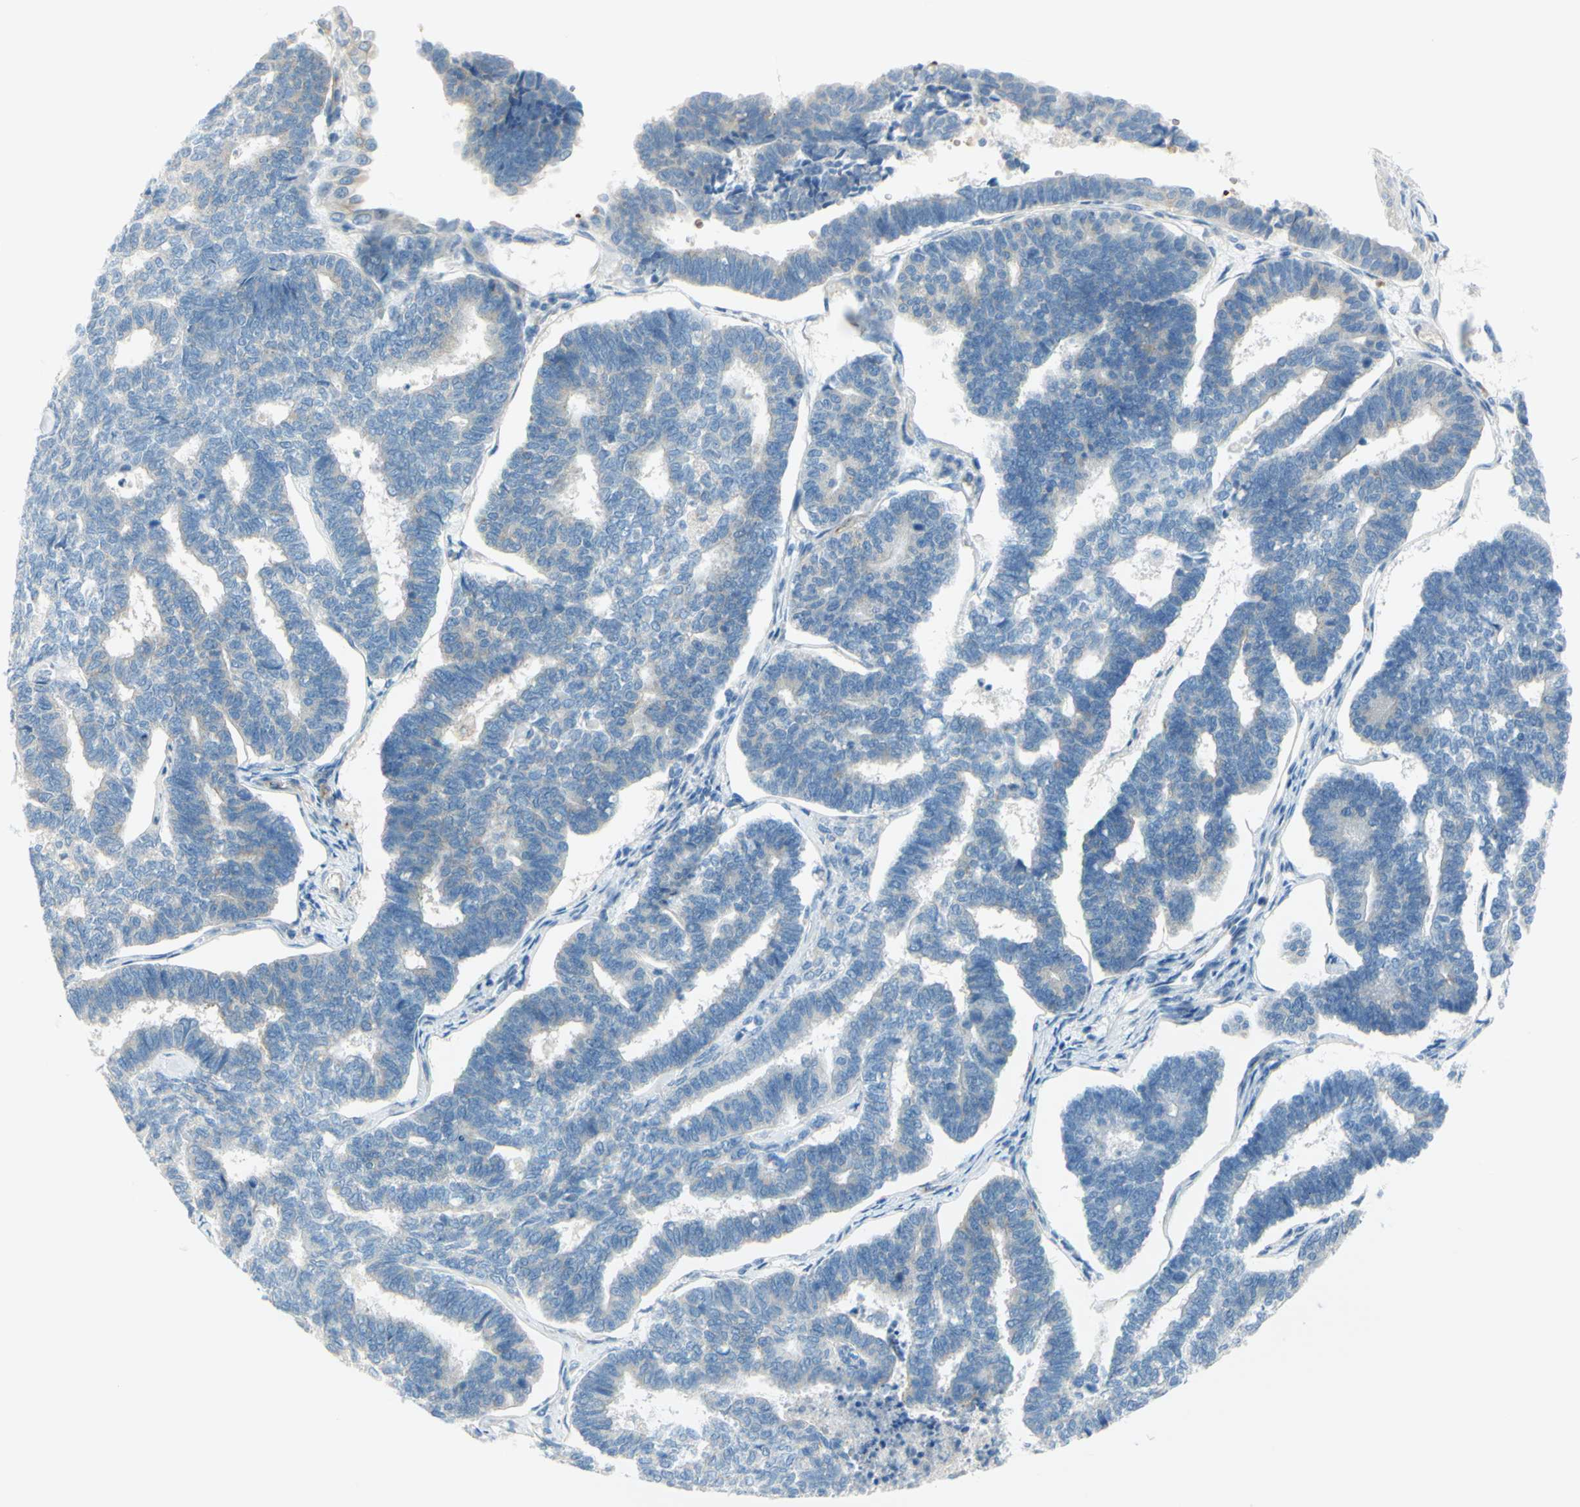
{"staining": {"intensity": "weak", "quantity": "<25%", "location": "cytoplasmic/membranous"}, "tissue": "endometrial cancer", "cell_type": "Tumor cells", "image_type": "cancer", "snomed": [{"axis": "morphology", "description": "Adenocarcinoma, NOS"}, {"axis": "topography", "description": "Endometrium"}], "caption": "Image shows no protein positivity in tumor cells of adenocarcinoma (endometrial) tissue.", "gene": "FRMD4B", "patient": {"sex": "female", "age": 70}}